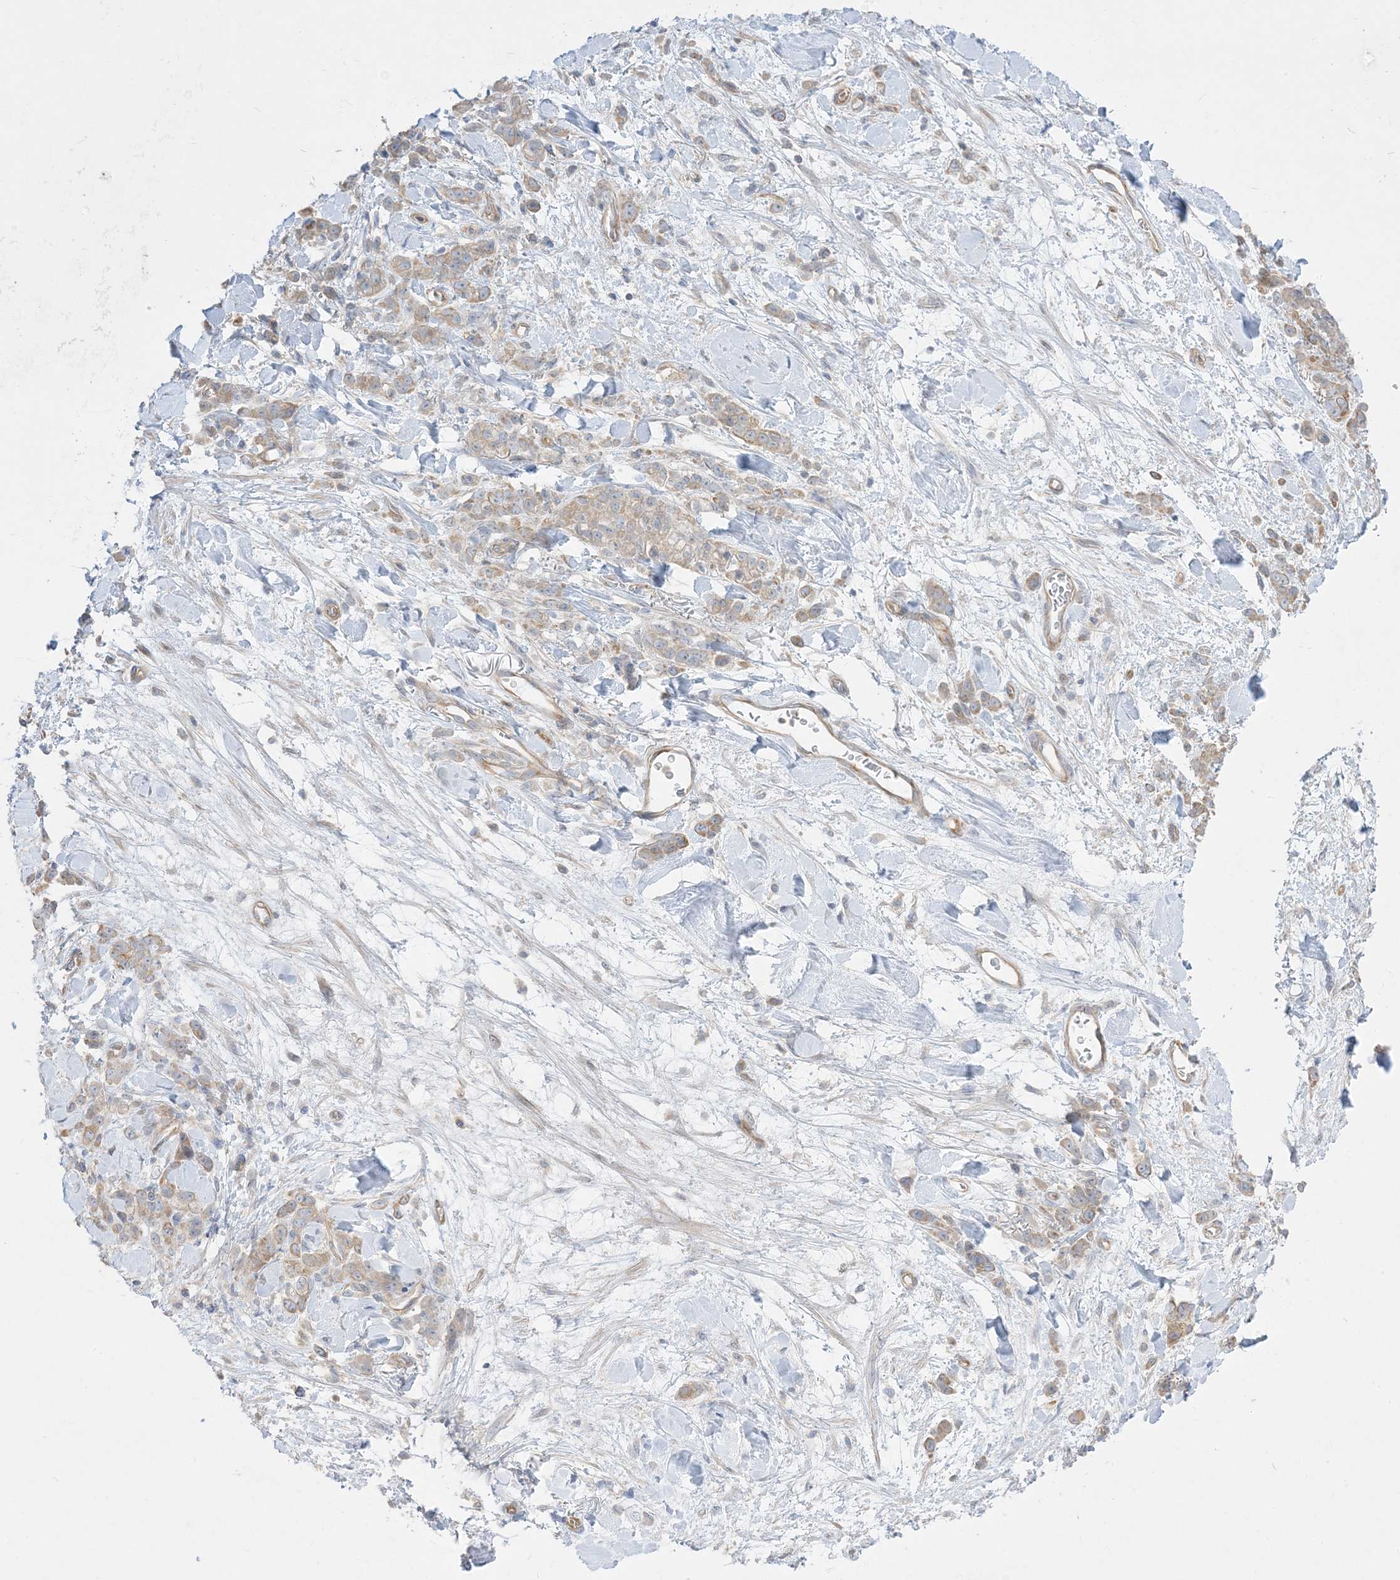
{"staining": {"intensity": "weak", "quantity": ">75%", "location": "cytoplasmic/membranous"}, "tissue": "stomach cancer", "cell_type": "Tumor cells", "image_type": "cancer", "snomed": [{"axis": "morphology", "description": "Normal tissue, NOS"}, {"axis": "morphology", "description": "Adenocarcinoma, NOS"}, {"axis": "topography", "description": "Stomach"}], "caption": "IHC photomicrograph of neoplastic tissue: stomach cancer stained using immunohistochemistry (IHC) displays low levels of weak protein expression localized specifically in the cytoplasmic/membranous of tumor cells, appearing as a cytoplasmic/membranous brown color.", "gene": "ARHGEF9", "patient": {"sex": "male", "age": 82}}